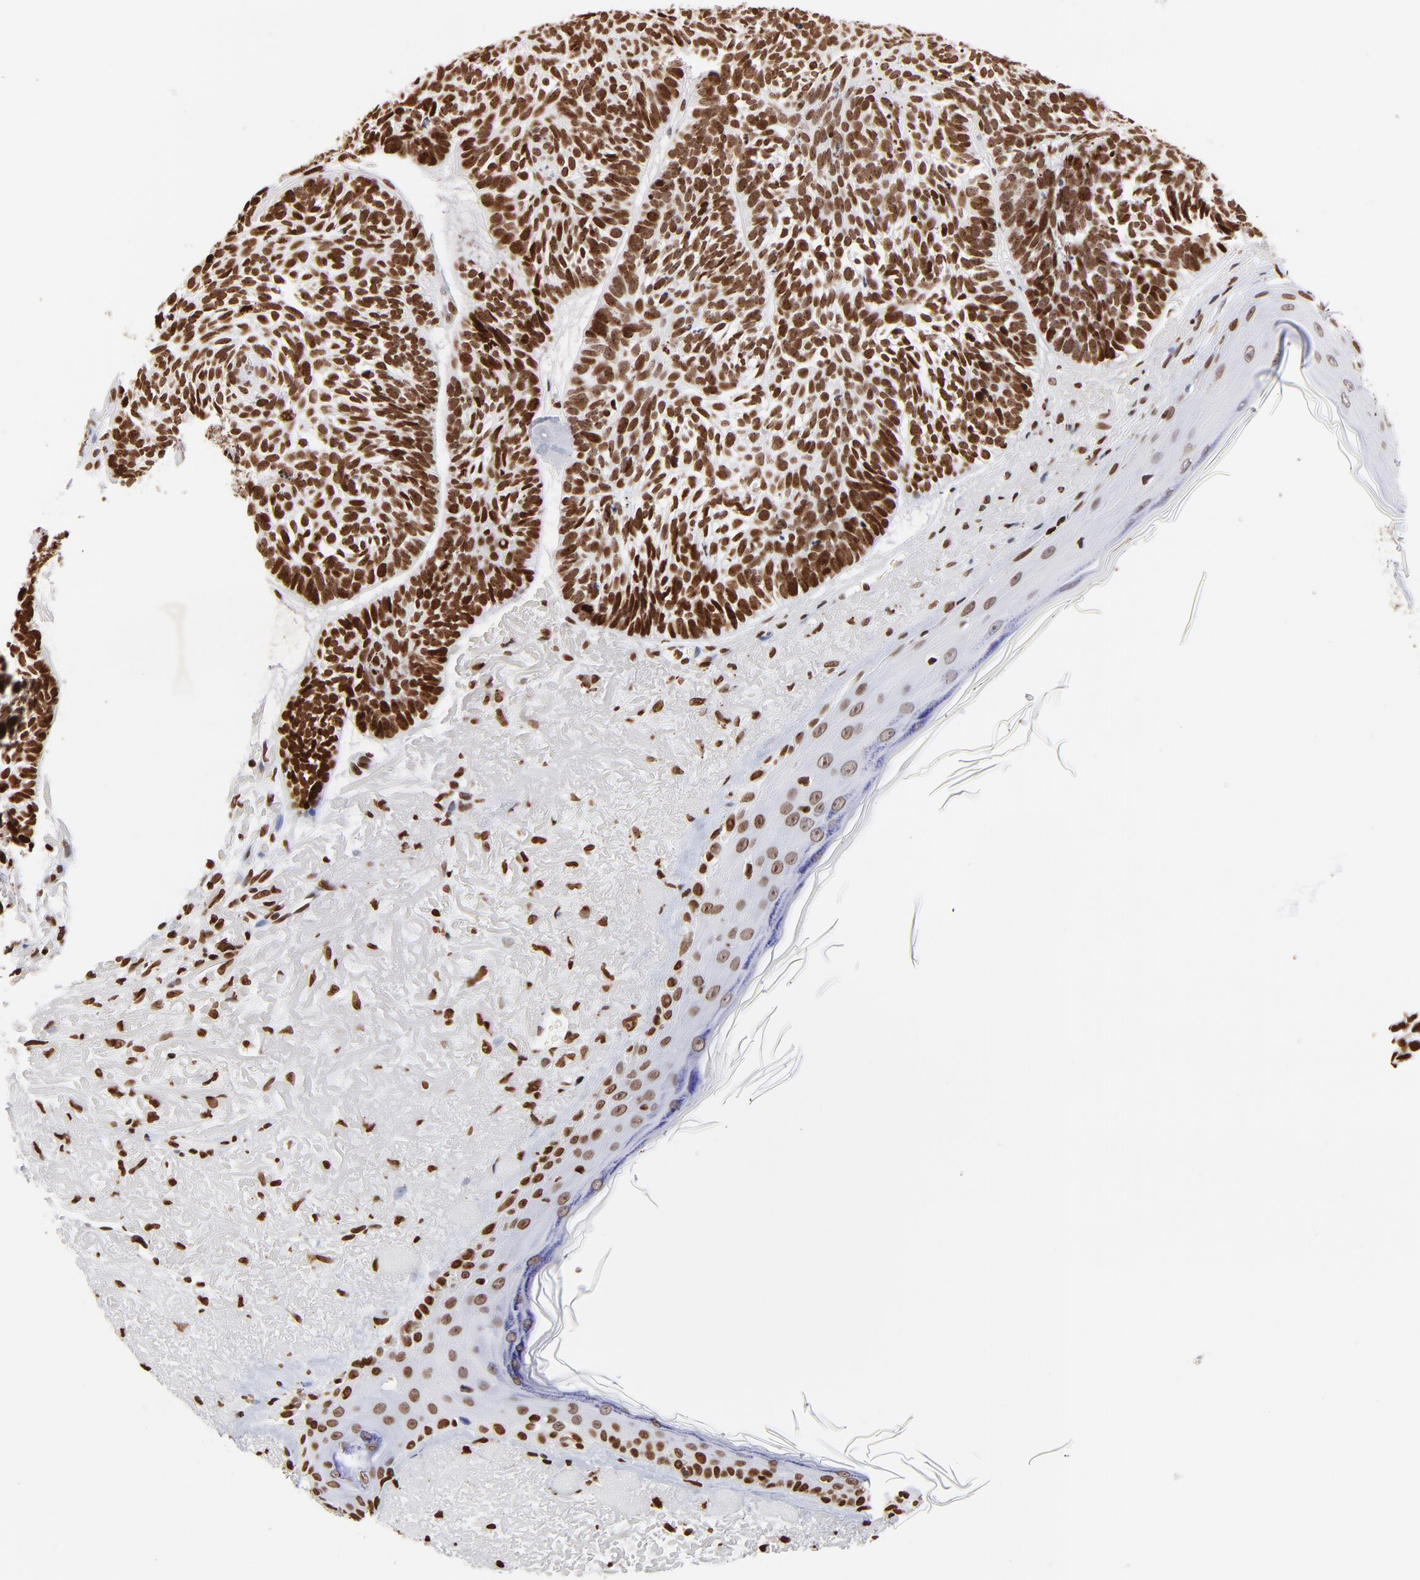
{"staining": {"intensity": "strong", "quantity": ">75%", "location": "nuclear"}, "tissue": "skin cancer", "cell_type": "Tumor cells", "image_type": "cancer", "snomed": [{"axis": "morphology", "description": "Basal cell carcinoma"}, {"axis": "topography", "description": "Skin"}], "caption": "Strong nuclear protein positivity is present in about >75% of tumor cells in skin basal cell carcinoma.", "gene": "FBH1", "patient": {"sex": "female", "age": 87}}